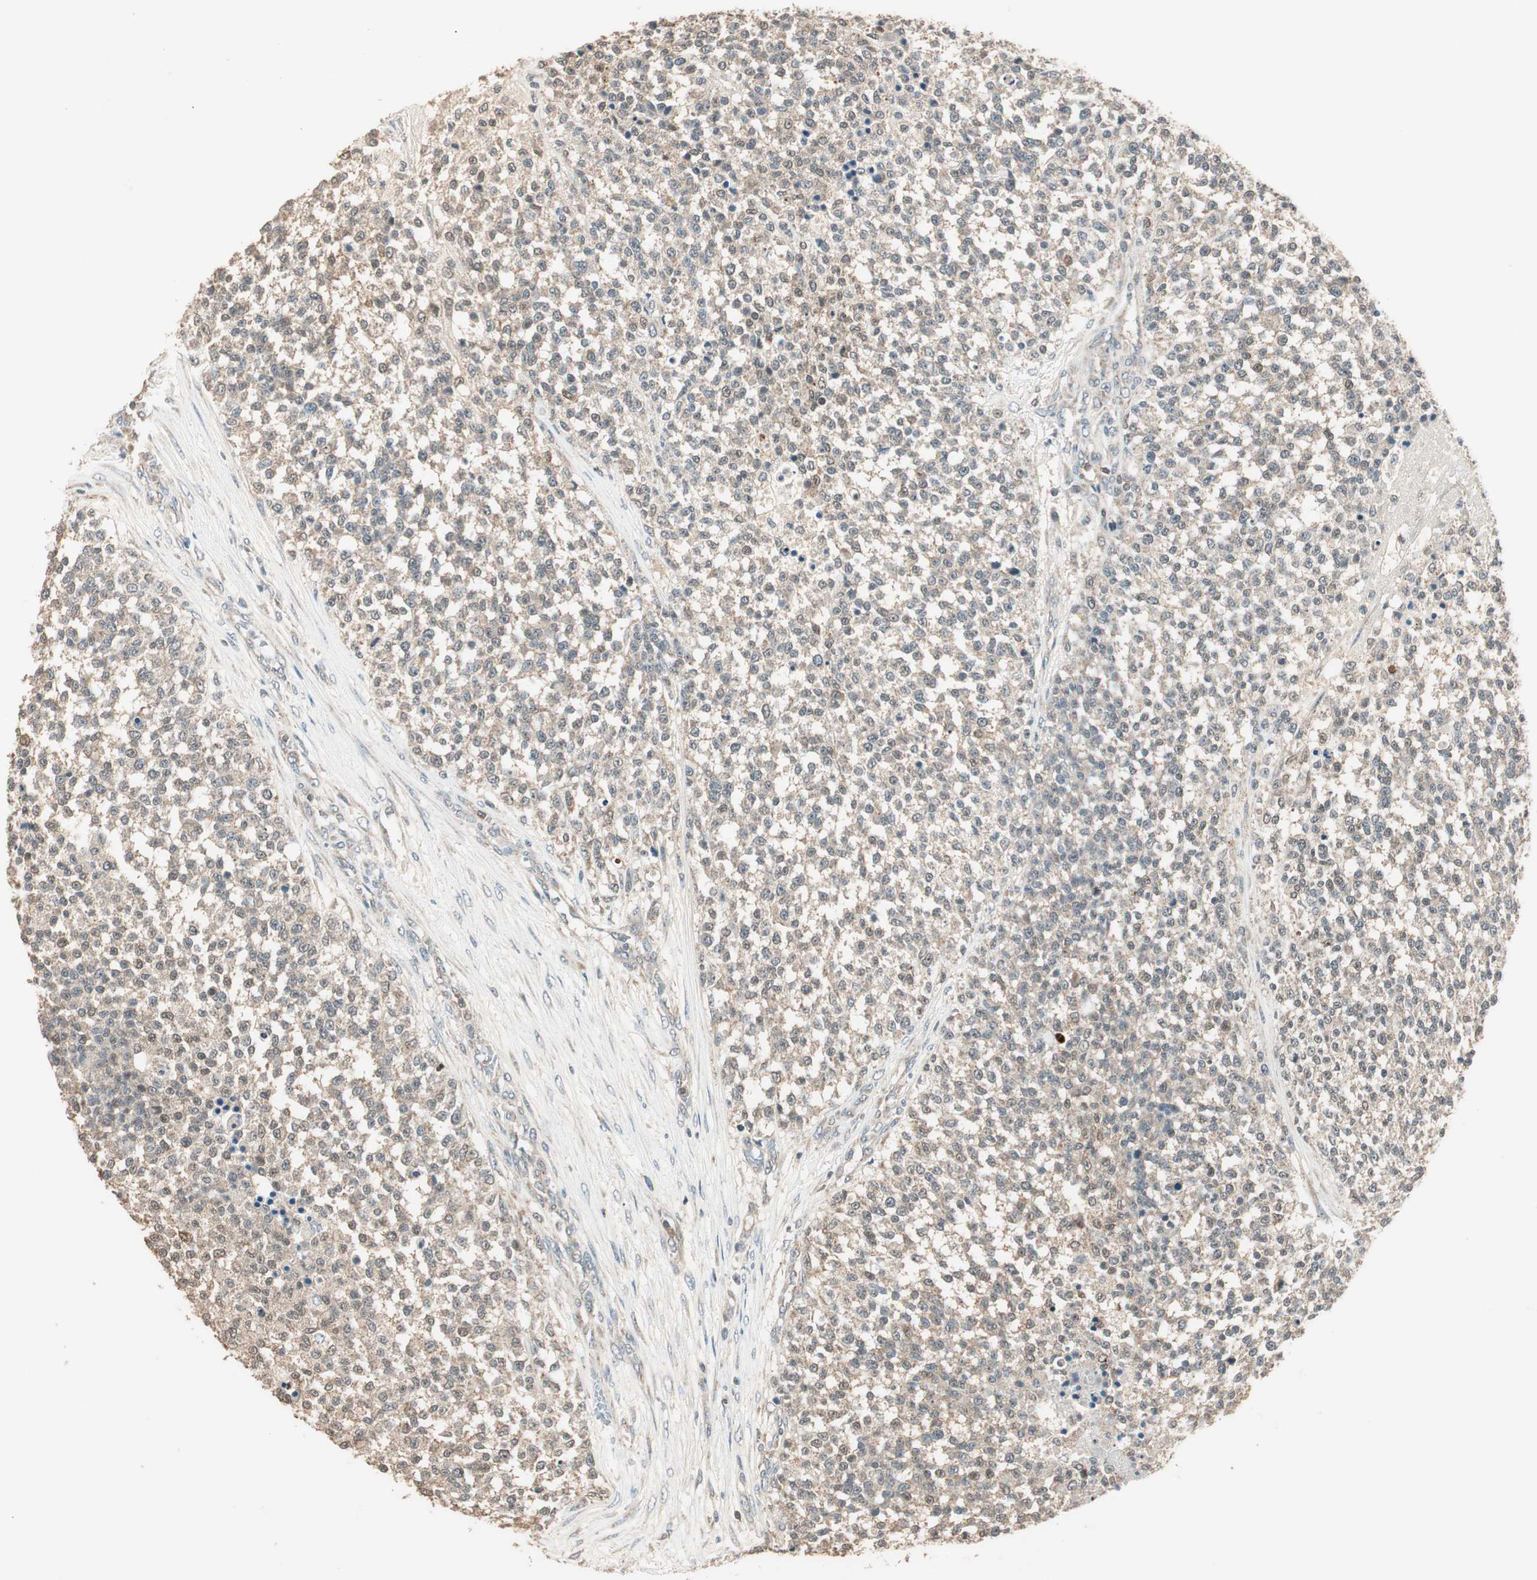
{"staining": {"intensity": "weak", "quantity": "25%-75%", "location": "cytoplasmic/membranous"}, "tissue": "testis cancer", "cell_type": "Tumor cells", "image_type": "cancer", "snomed": [{"axis": "morphology", "description": "Seminoma, NOS"}, {"axis": "topography", "description": "Testis"}], "caption": "Immunohistochemical staining of human testis seminoma shows low levels of weak cytoplasmic/membranous positivity in about 25%-75% of tumor cells. The staining was performed using DAB (3,3'-diaminobenzidine), with brown indicating positive protein expression. Nuclei are stained blue with hematoxylin.", "gene": "TRIM21", "patient": {"sex": "male", "age": 59}}